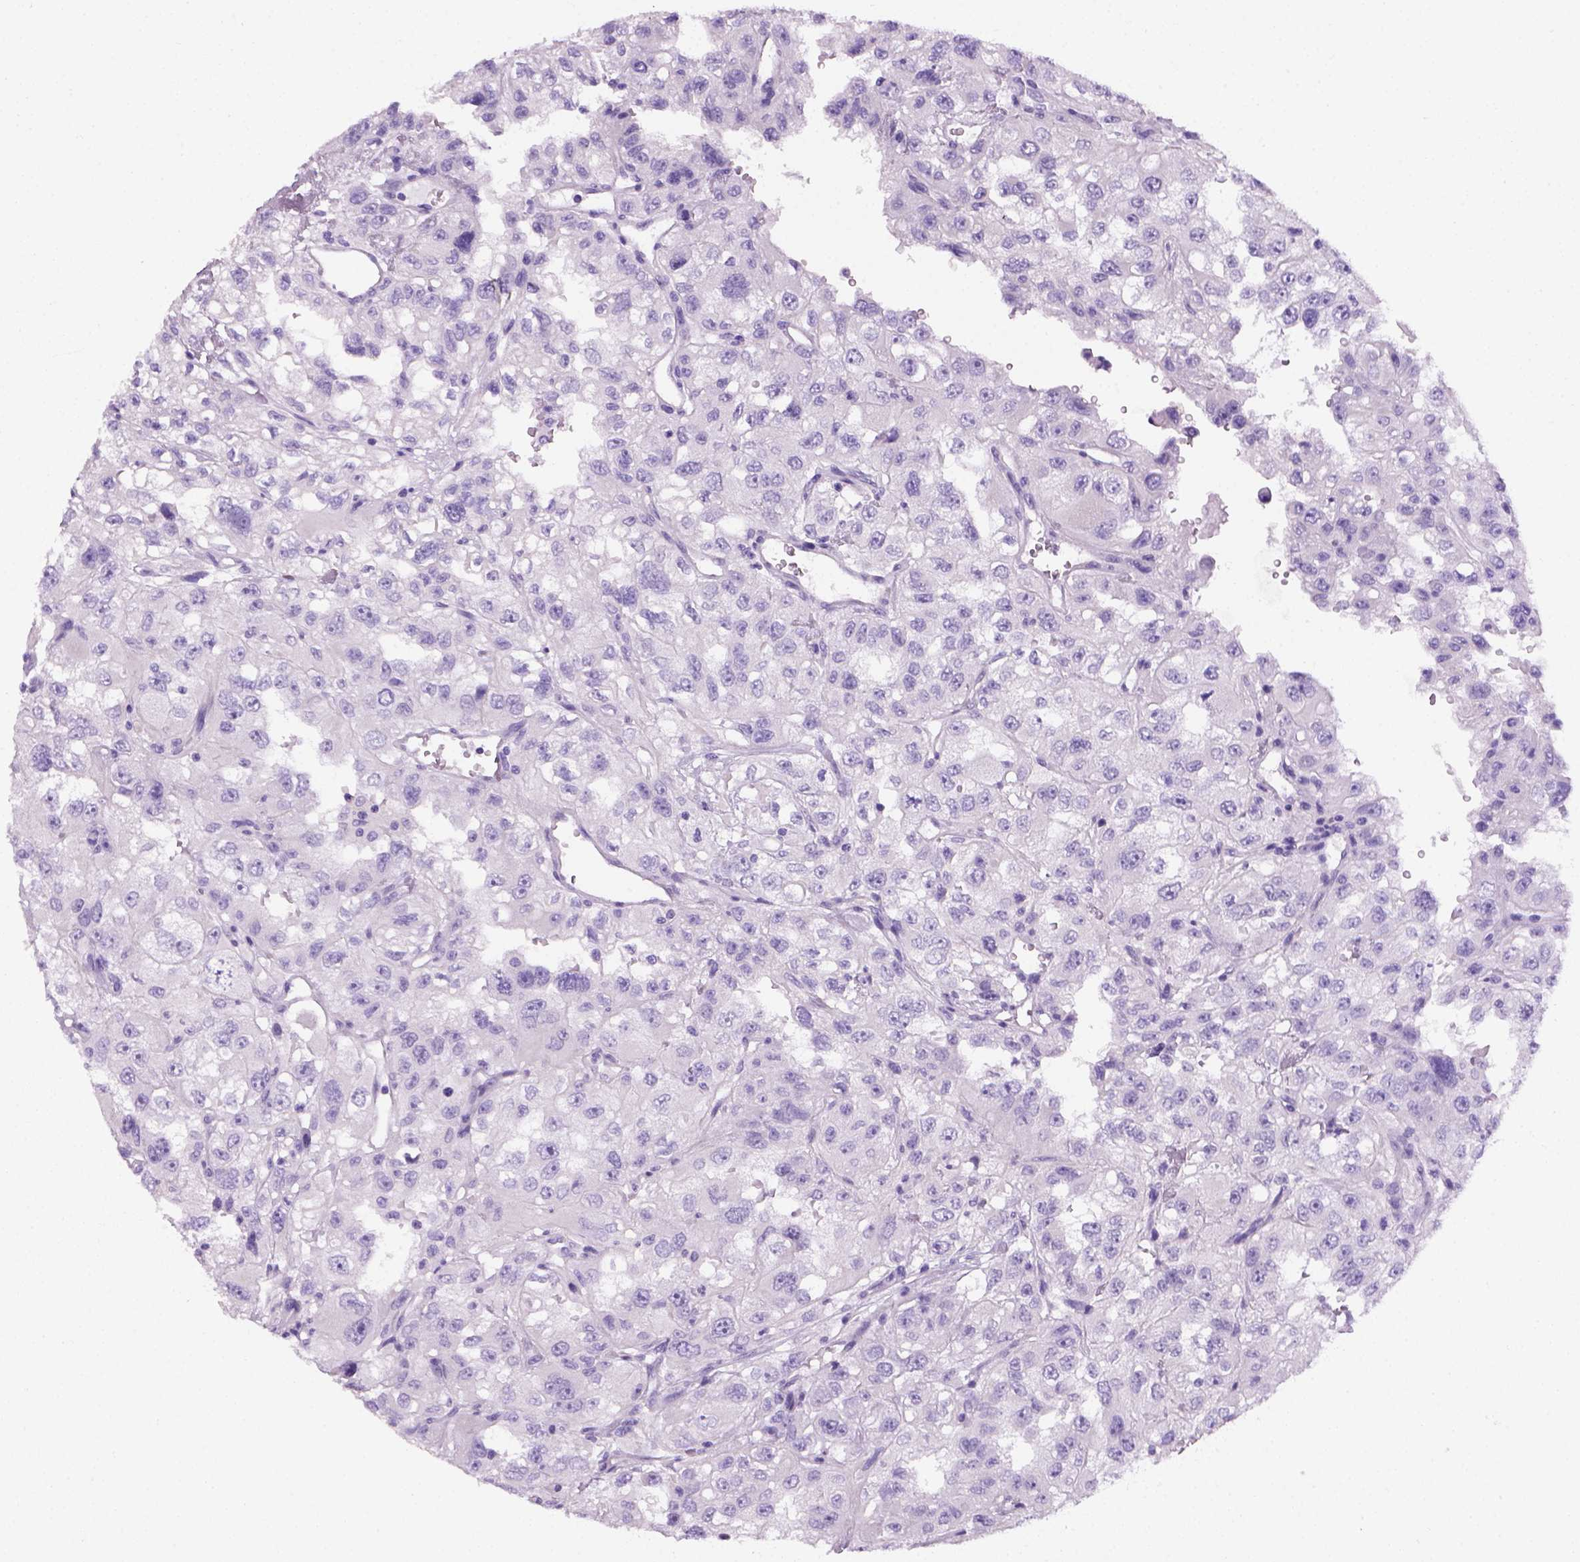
{"staining": {"intensity": "negative", "quantity": "none", "location": "none"}, "tissue": "renal cancer", "cell_type": "Tumor cells", "image_type": "cancer", "snomed": [{"axis": "morphology", "description": "Adenocarcinoma, NOS"}, {"axis": "topography", "description": "Kidney"}], "caption": "Adenocarcinoma (renal) was stained to show a protein in brown. There is no significant positivity in tumor cells.", "gene": "ARHGEF33", "patient": {"sex": "male", "age": 64}}